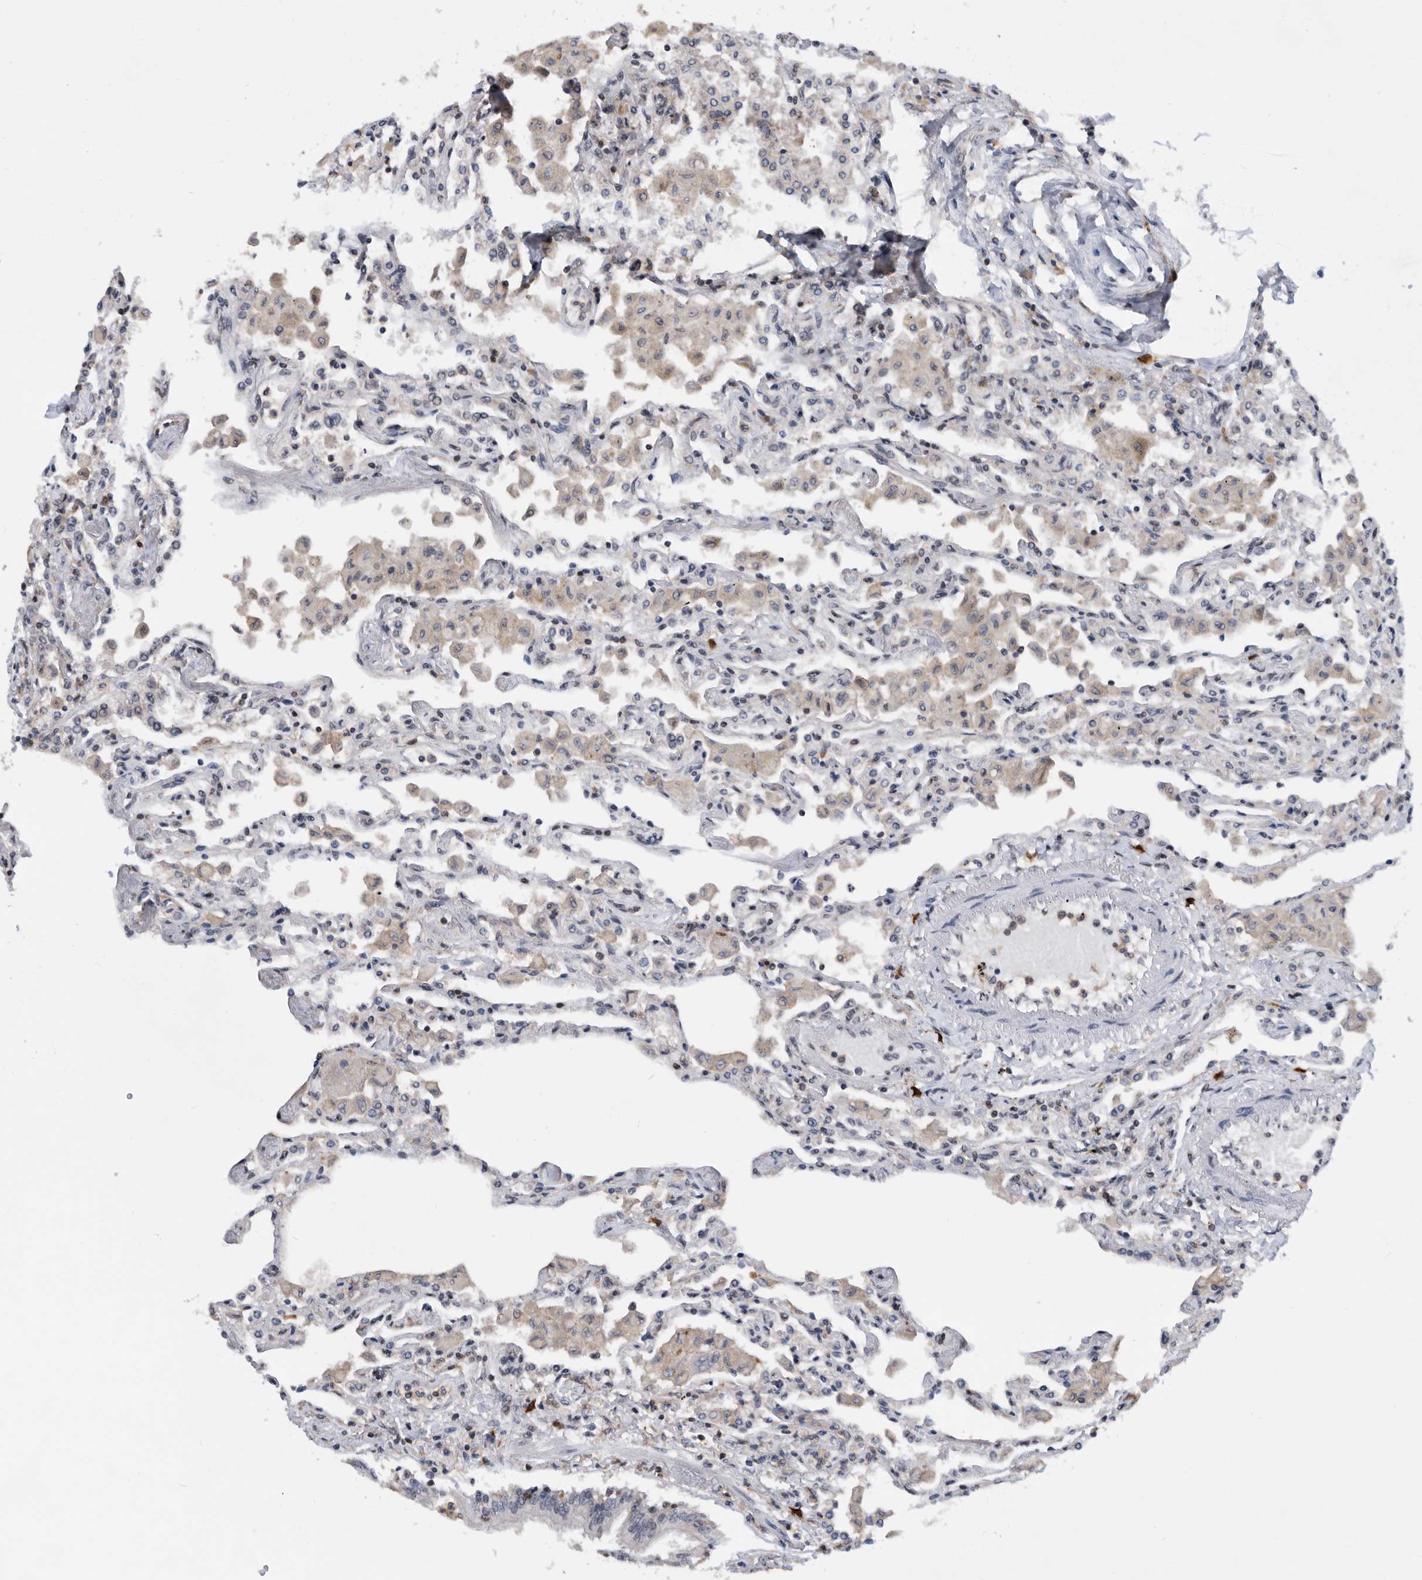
{"staining": {"intensity": "strong", "quantity": "<25%", "location": "nuclear"}, "tissue": "lung", "cell_type": "Alveolar cells", "image_type": "normal", "snomed": [{"axis": "morphology", "description": "Normal tissue, NOS"}, {"axis": "topography", "description": "Bronchus"}, {"axis": "topography", "description": "Lung"}], "caption": "Immunohistochemical staining of normal human lung shows <25% levels of strong nuclear protein expression in about <25% of alveolar cells.", "gene": "ZNF260", "patient": {"sex": "female", "age": 49}}